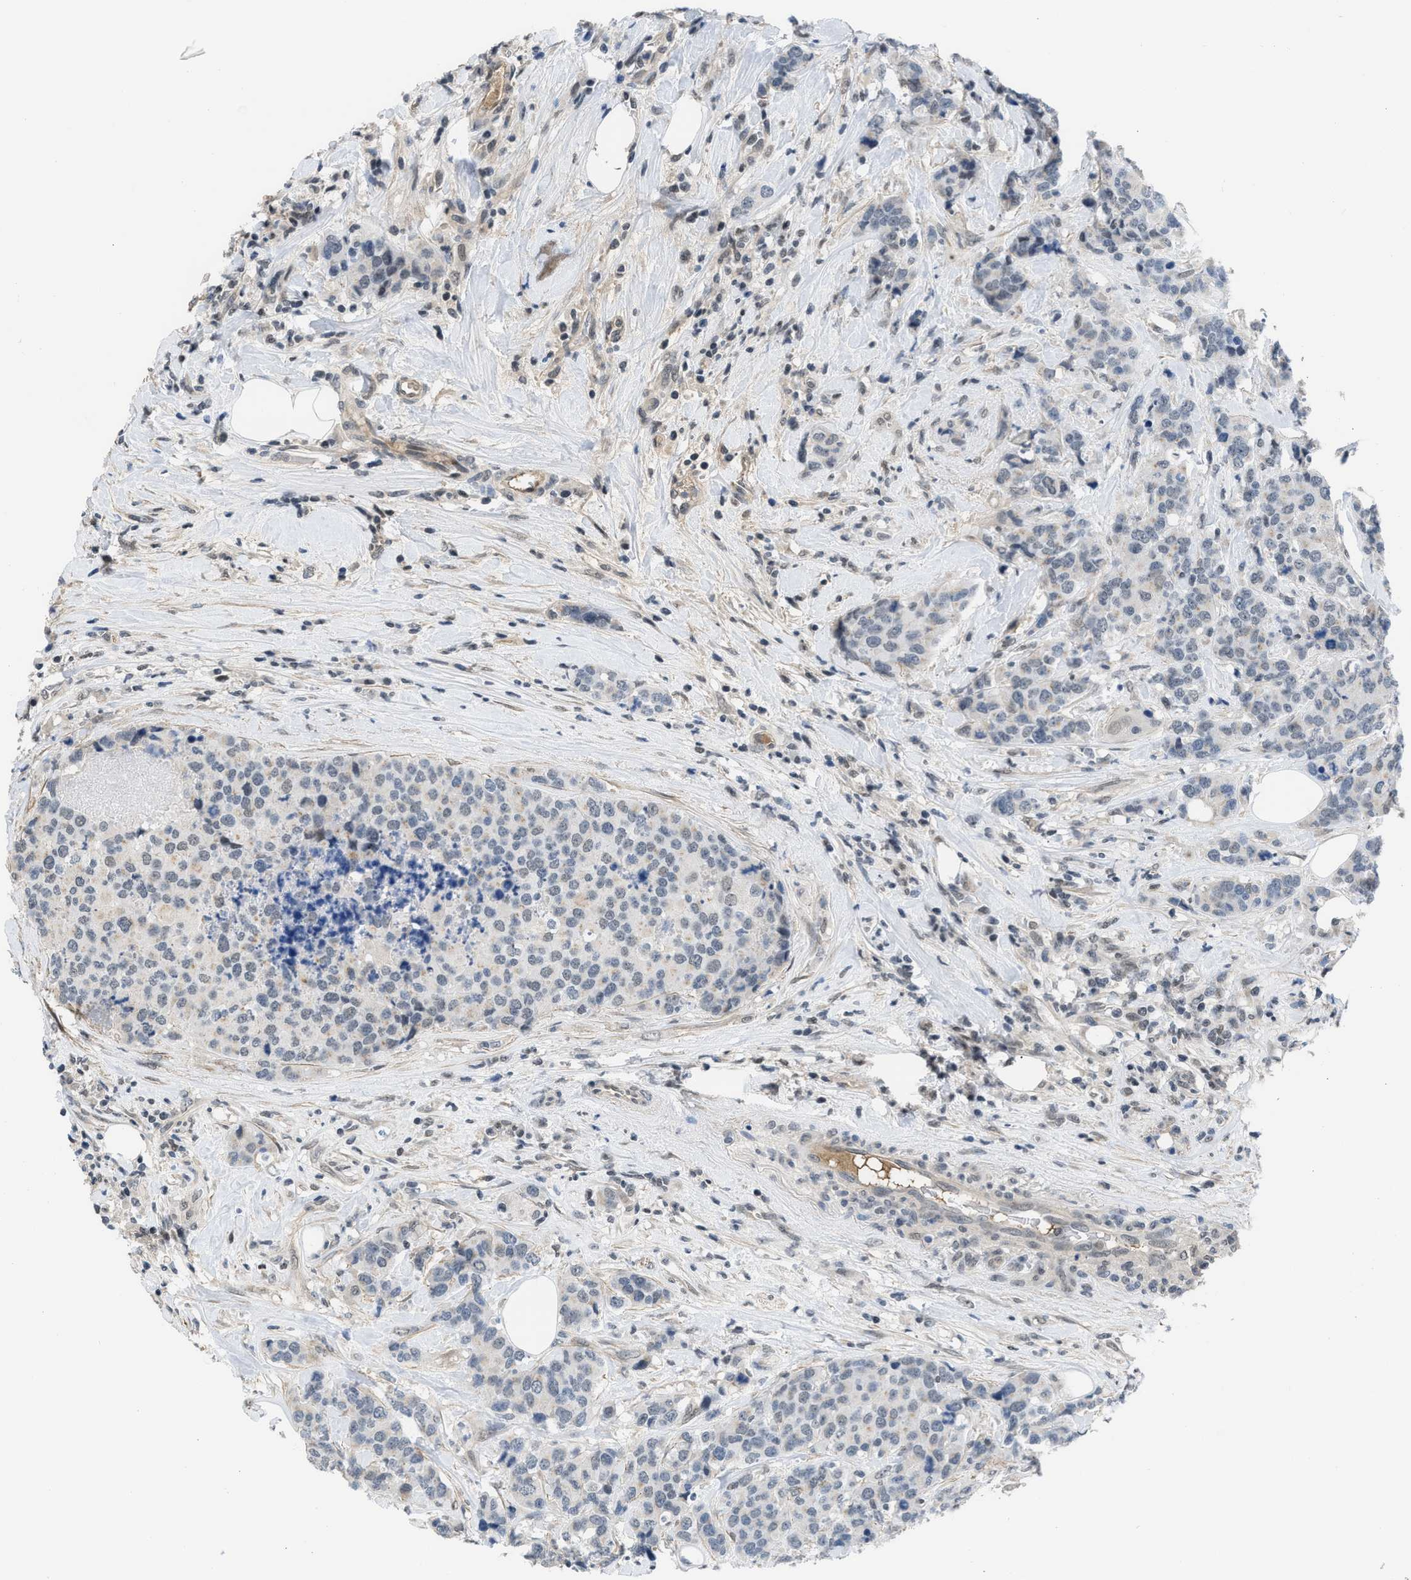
{"staining": {"intensity": "negative", "quantity": "none", "location": "none"}, "tissue": "breast cancer", "cell_type": "Tumor cells", "image_type": "cancer", "snomed": [{"axis": "morphology", "description": "Lobular carcinoma"}, {"axis": "topography", "description": "Breast"}], "caption": "Photomicrograph shows no significant protein staining in tumor cells of breast lobular carcinoma.", "gene": "TERF2IP", "patient": {"sex": "female", "age": 59}}